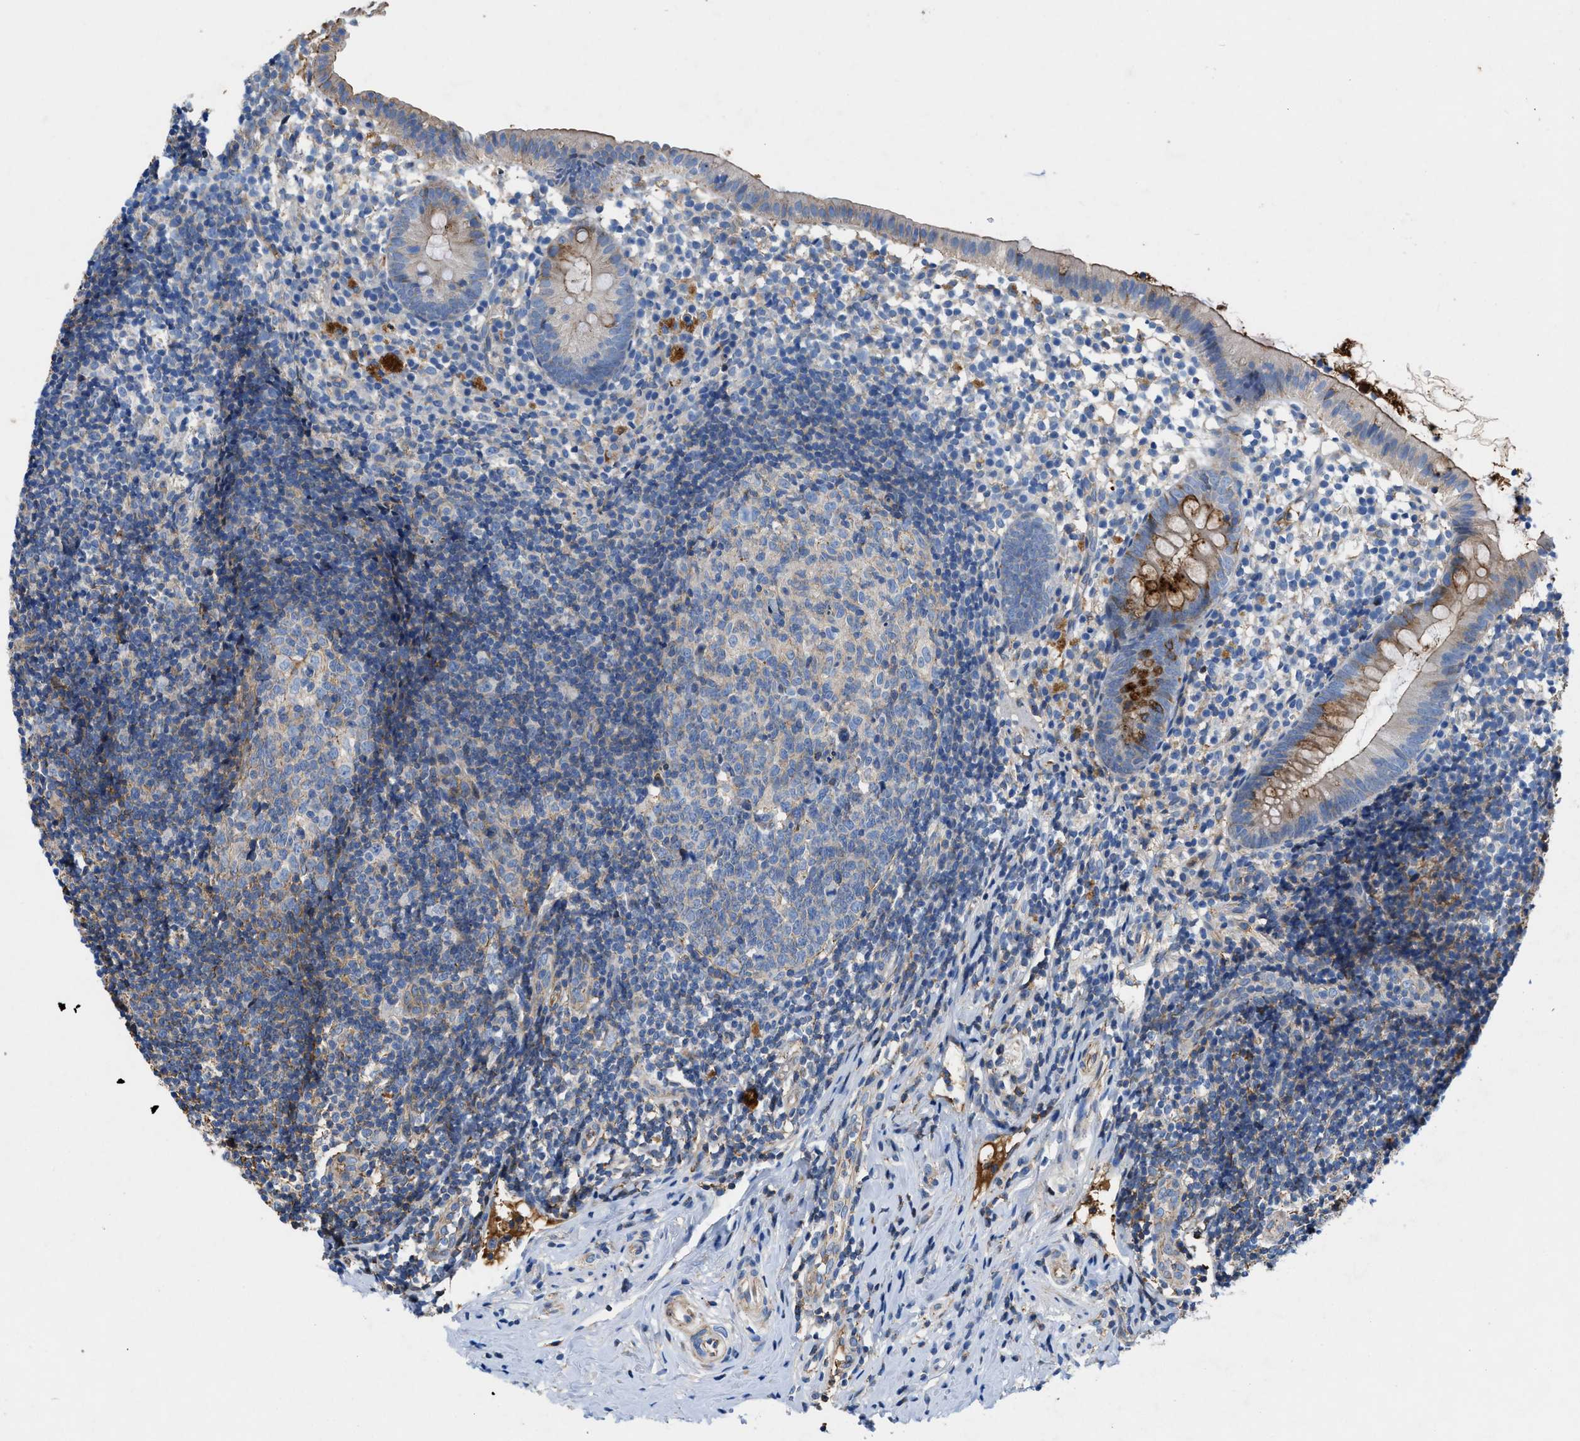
{"staining": {"intensity": "moderate", "quantity": "25%-75%", "location": "cytoplasmic/membranous"}, "tissue": "appendix", "cell_type": "Glandular cells", "image_type": "normal", "snomed": [{"axis": "morphology", "description": "Normal tissue, NOS"}, {"axis": "topography", "description": "Appendix"}], "caption": "An immunohistochemistry micrograph of normal tissue is shown. Protein staining in brown shows moderate cytoplasmic/membranous positivity in appendix within glandular cells. (Stains: DAB (3,3'-diaminobenzidine) in brown, nuclei in blue, Microscopy: brightfield microscopy at high magnification).", "gene": "ATP6V0D1", "patient": {"sex": "female", "age": 20}}